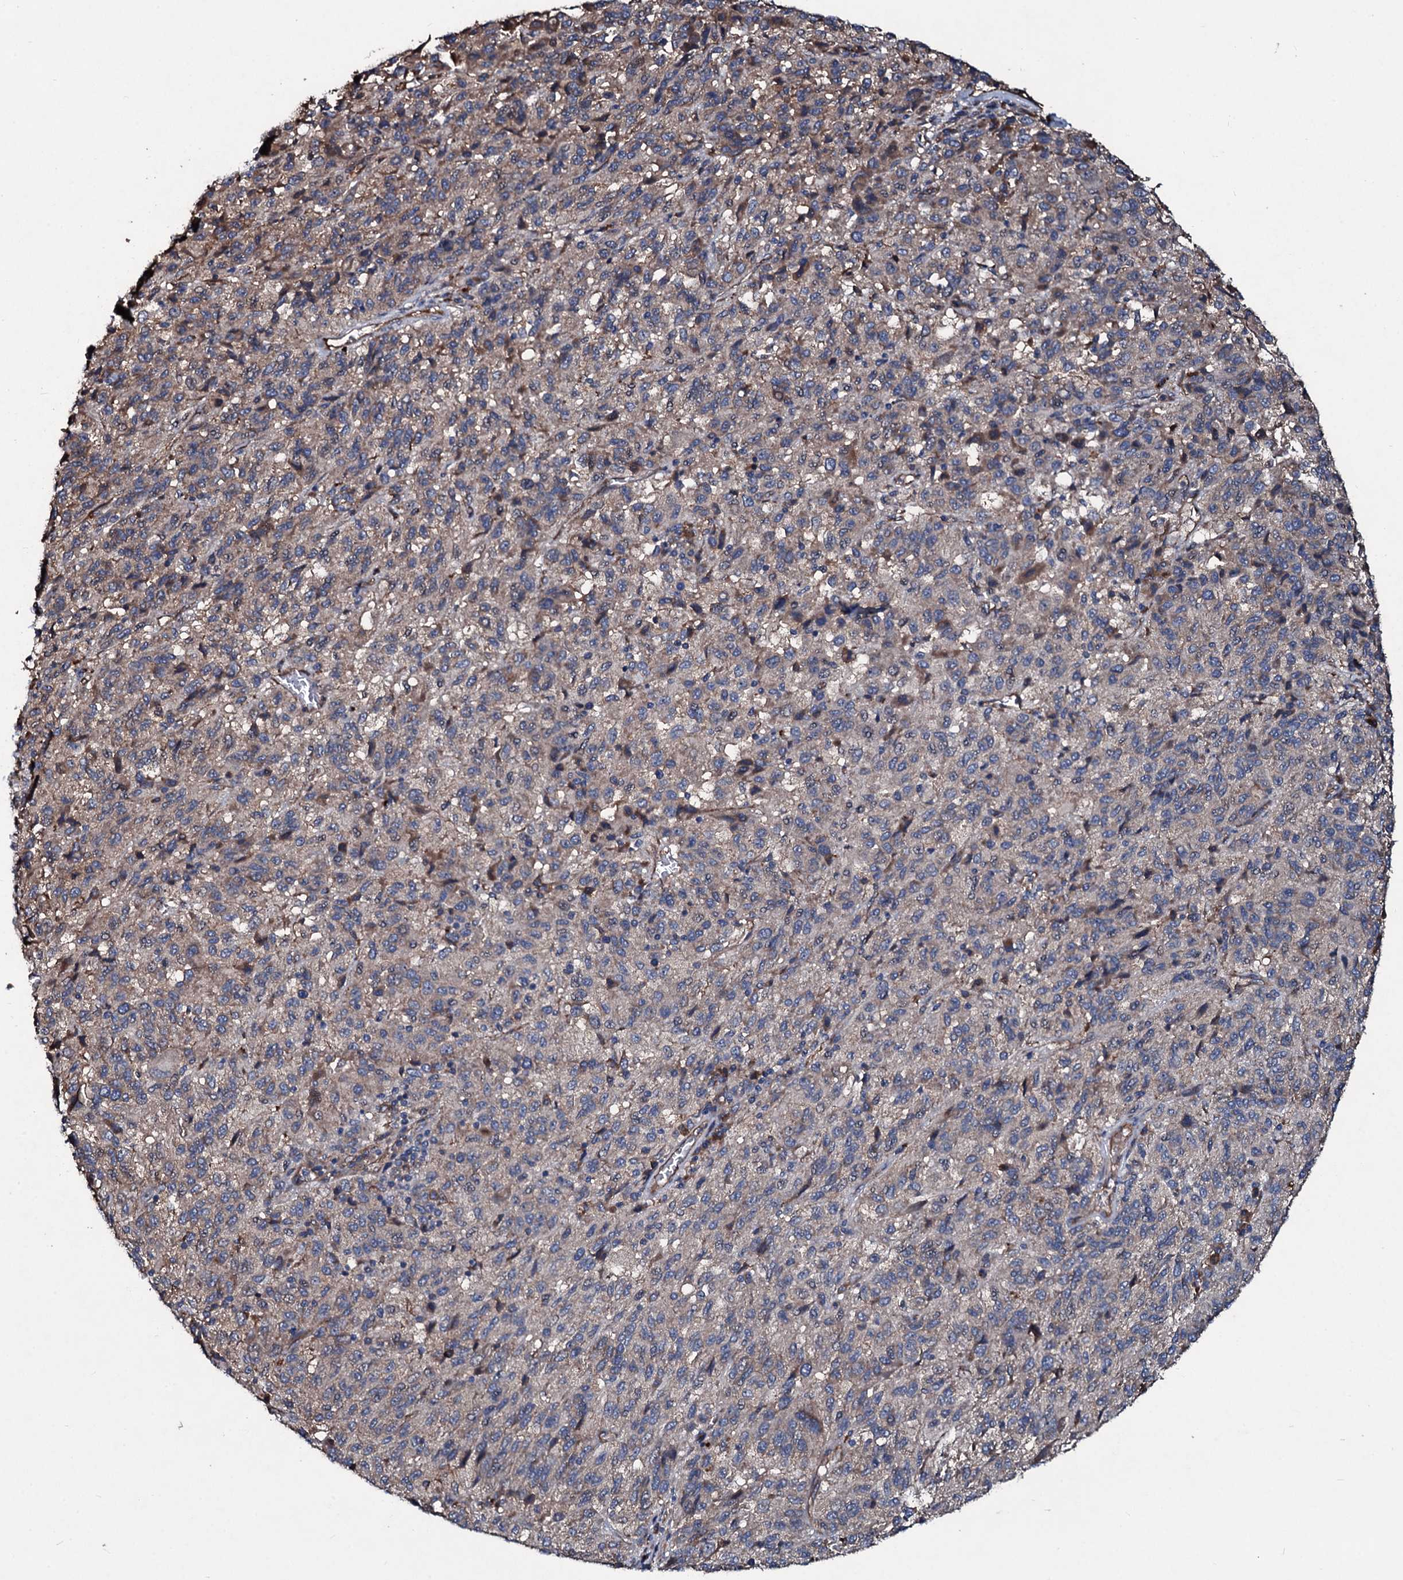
{"staining": {"intensity": "negative", "quantity": "none", "location": "none"}, "tissue": "melanoma", "cell_type": "Tumor cells", "image_type": "cancer", "snomed": [{"axis": "morphology", "description": "Malignant melanoma, Metastatic site"}, {"axis": "topography", "description": "Lung"}], "caption": "DAB immunohistochemical staining of human malignant melanoma (metastatic site) reveals no significant staining in tumor cells. (DAB immunohistochemistry with hematoxylin counter stain).", "gene": "DMAC2", "patient": {"sex": "male", "age": 64}}